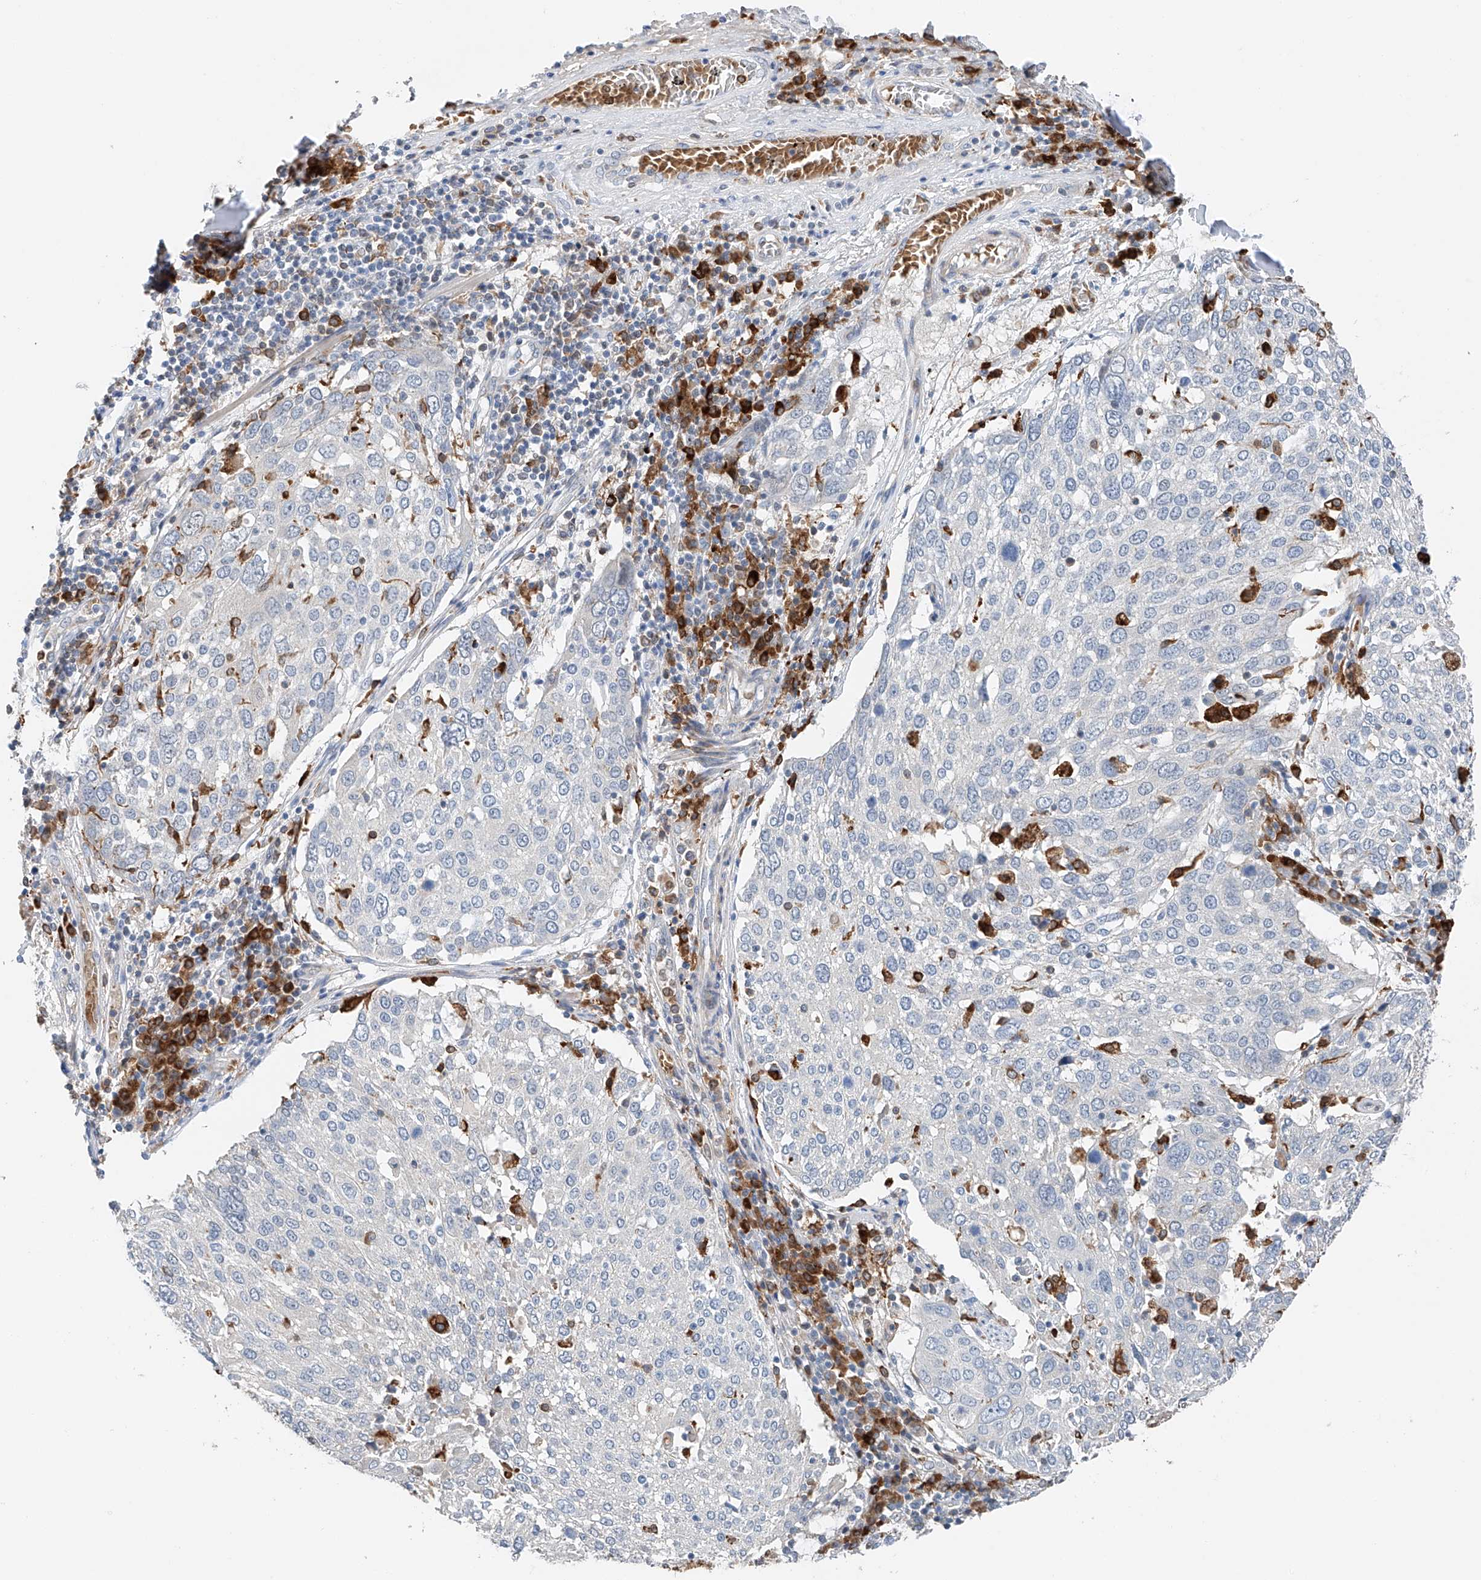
{"staining": {"intensity": "negative", "quantity": "none", "location": "none"}, "tissue": "lung cancer", "cell_type": "Tumor cells", "image_type": "cancer", "snomed": [{"axis": "morphology", "description": "Squamous cell carcinoma, NOS"}, {"axis": "topography", "description": "Lung"}], "caption": "Immunohistochemistry of human squamous cell carcinoma (lung) displays no positivity in tumor cells.", "gene": "TBXAS1", "patient": {"sex": "male", "age": 65}}